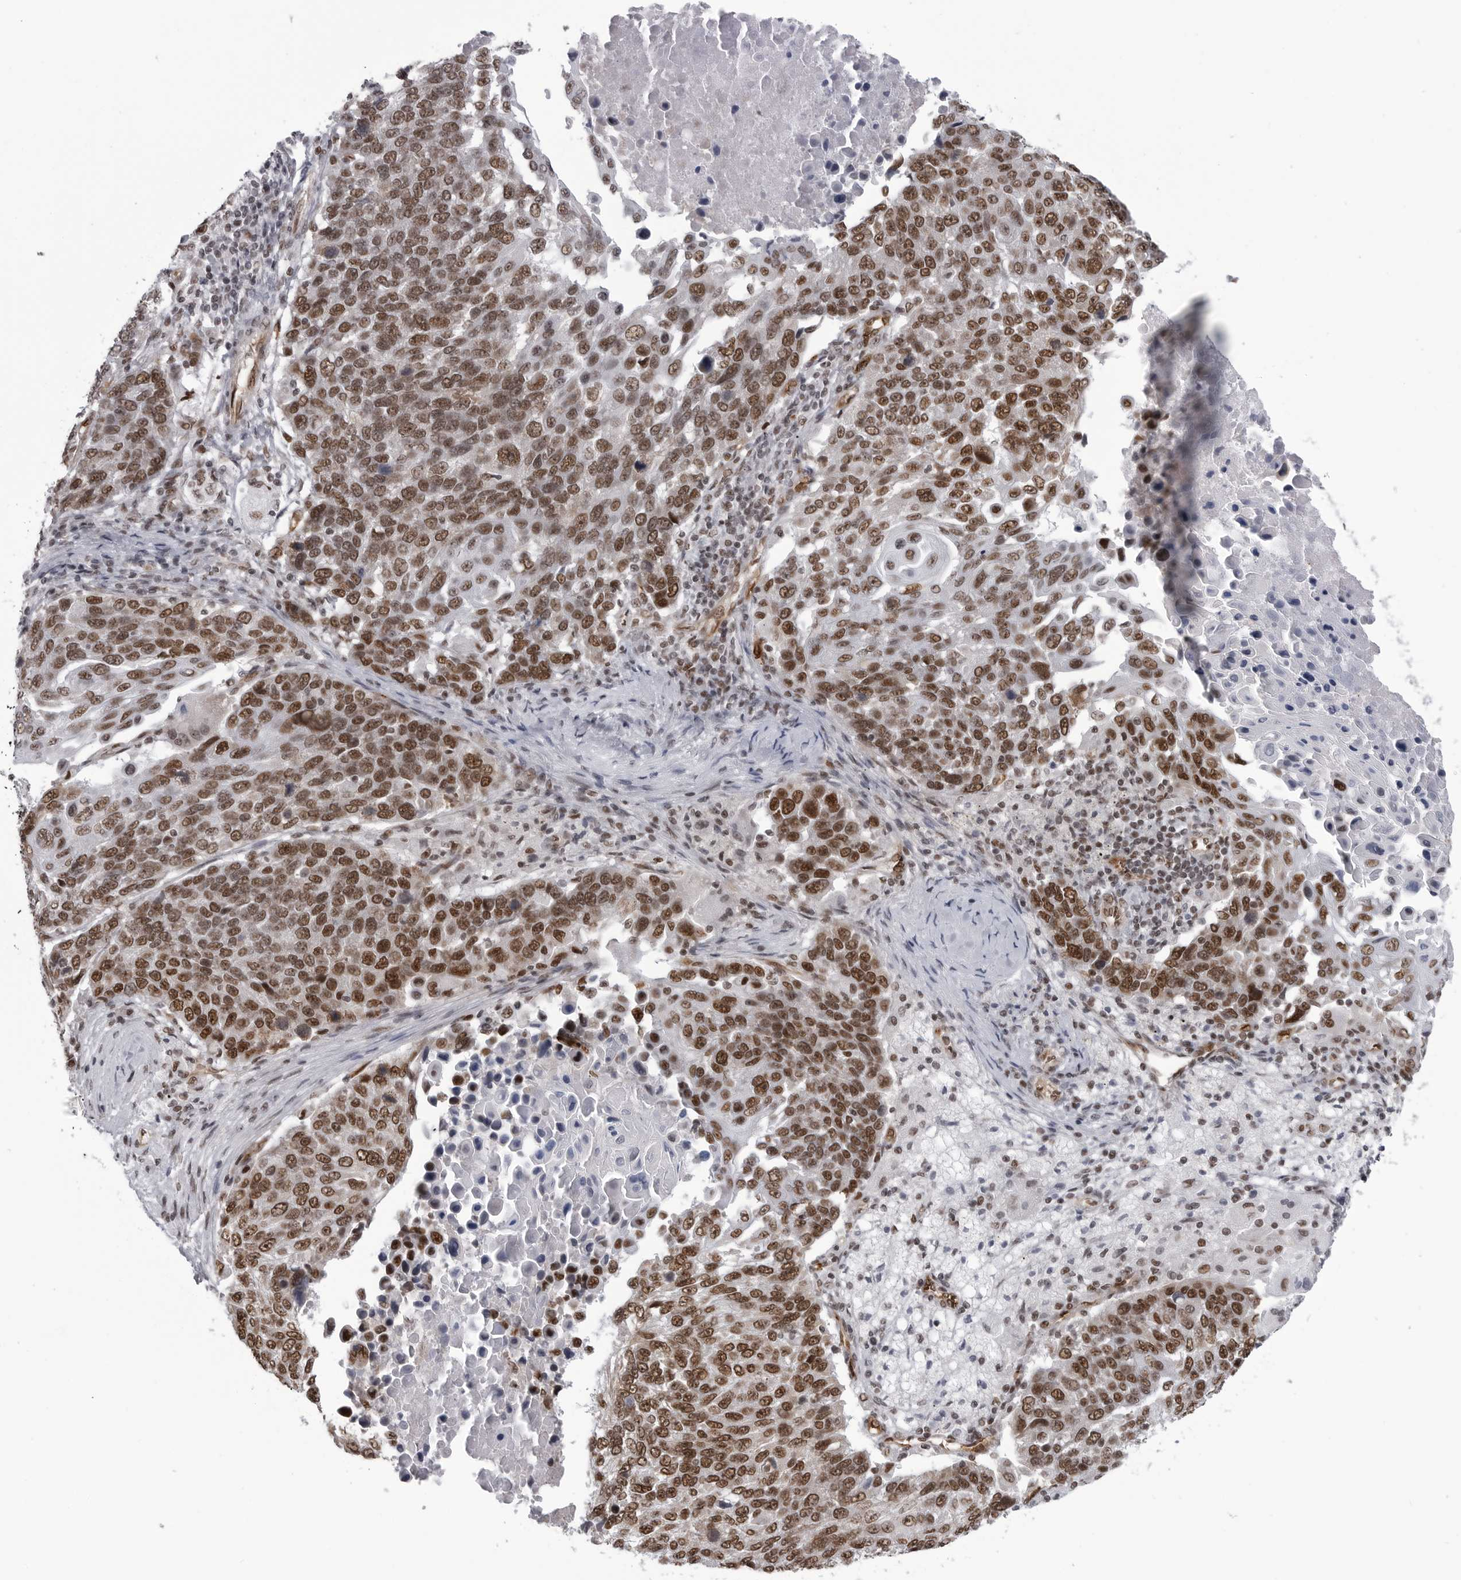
{"staining": {"intensity": "strong", "quantity": ">75%", "location": "nuclear"}, "tissue": "lung cancer", "cell_type": "Tumor cells", "image_type": "cancer", "snomed": [{"axis": "morphology", "description": "Squamous cell carcinoma, NOS"}, {"axis": "topography", "description": "Lung"}], "caption": "Protein staining of squamous cell carcinoma (lung) tissue displays strong nuclear positivity in about >75% of tumor cells.", "gene": "RNF26", "patient": {"sex": "male", "age": 66}}